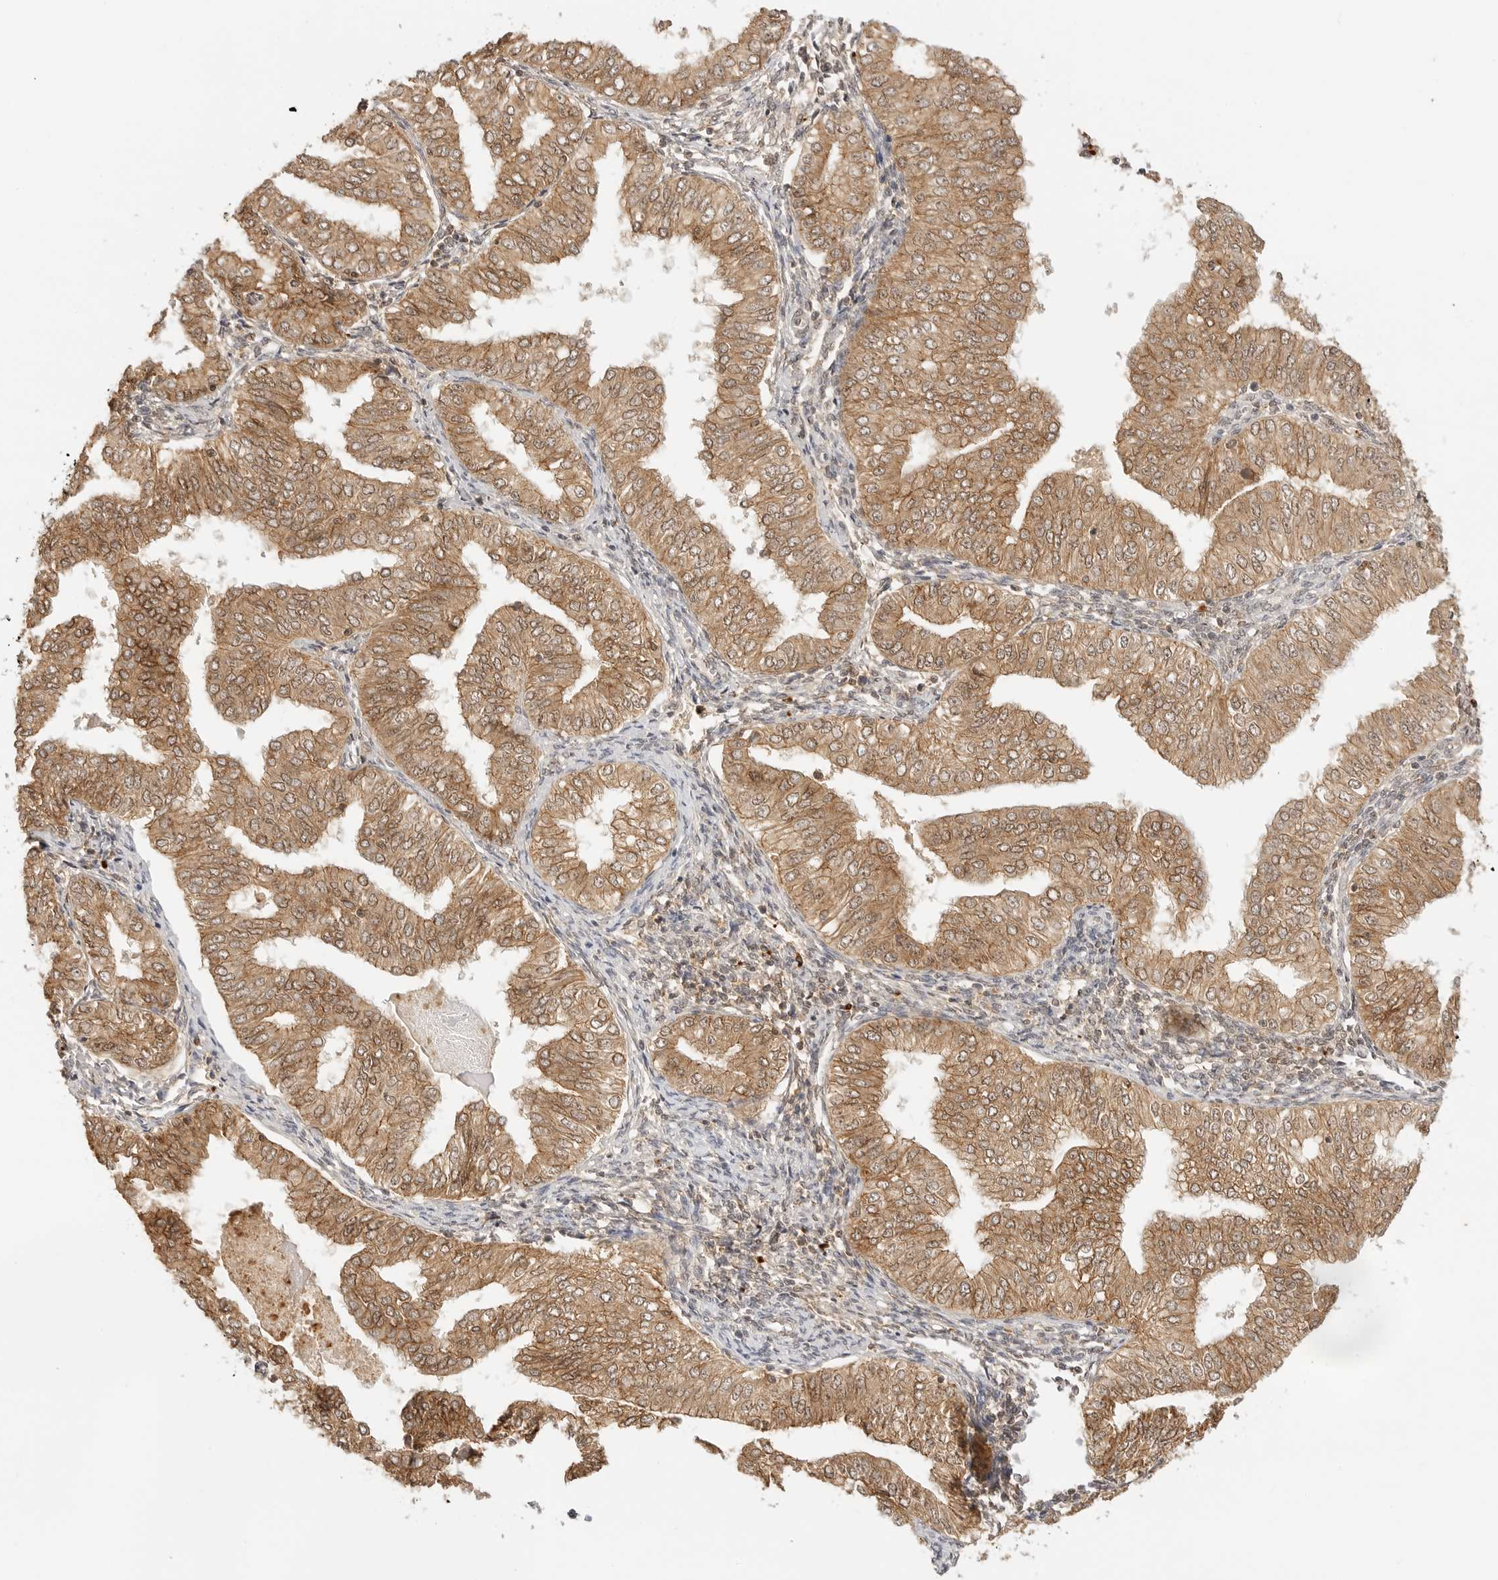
{"staining": {"intensity": "moderate", "quantity": ">75%", "location": "cytoplasmic/membranous"}, "tissue": "endometrial cancer", "cell_type": "Tumor cells", "image_type": "cancer", "snomed": [{"axis": "morphology", "description": "Normal tissue, NOS"}, {"axis": "morphology", "description": "Adenocarcinoma, NOS"}, {"axis": "topography", "description": "Endometrium"}], "caption": "Human endometrial cancer stained for a protein (brown) reveals moderate cytoplasmic/membranous positive expression in approximately >75% of tumor cells.", "gene": "EPHA1", "patient": {"sex": "female", "age": 53}}